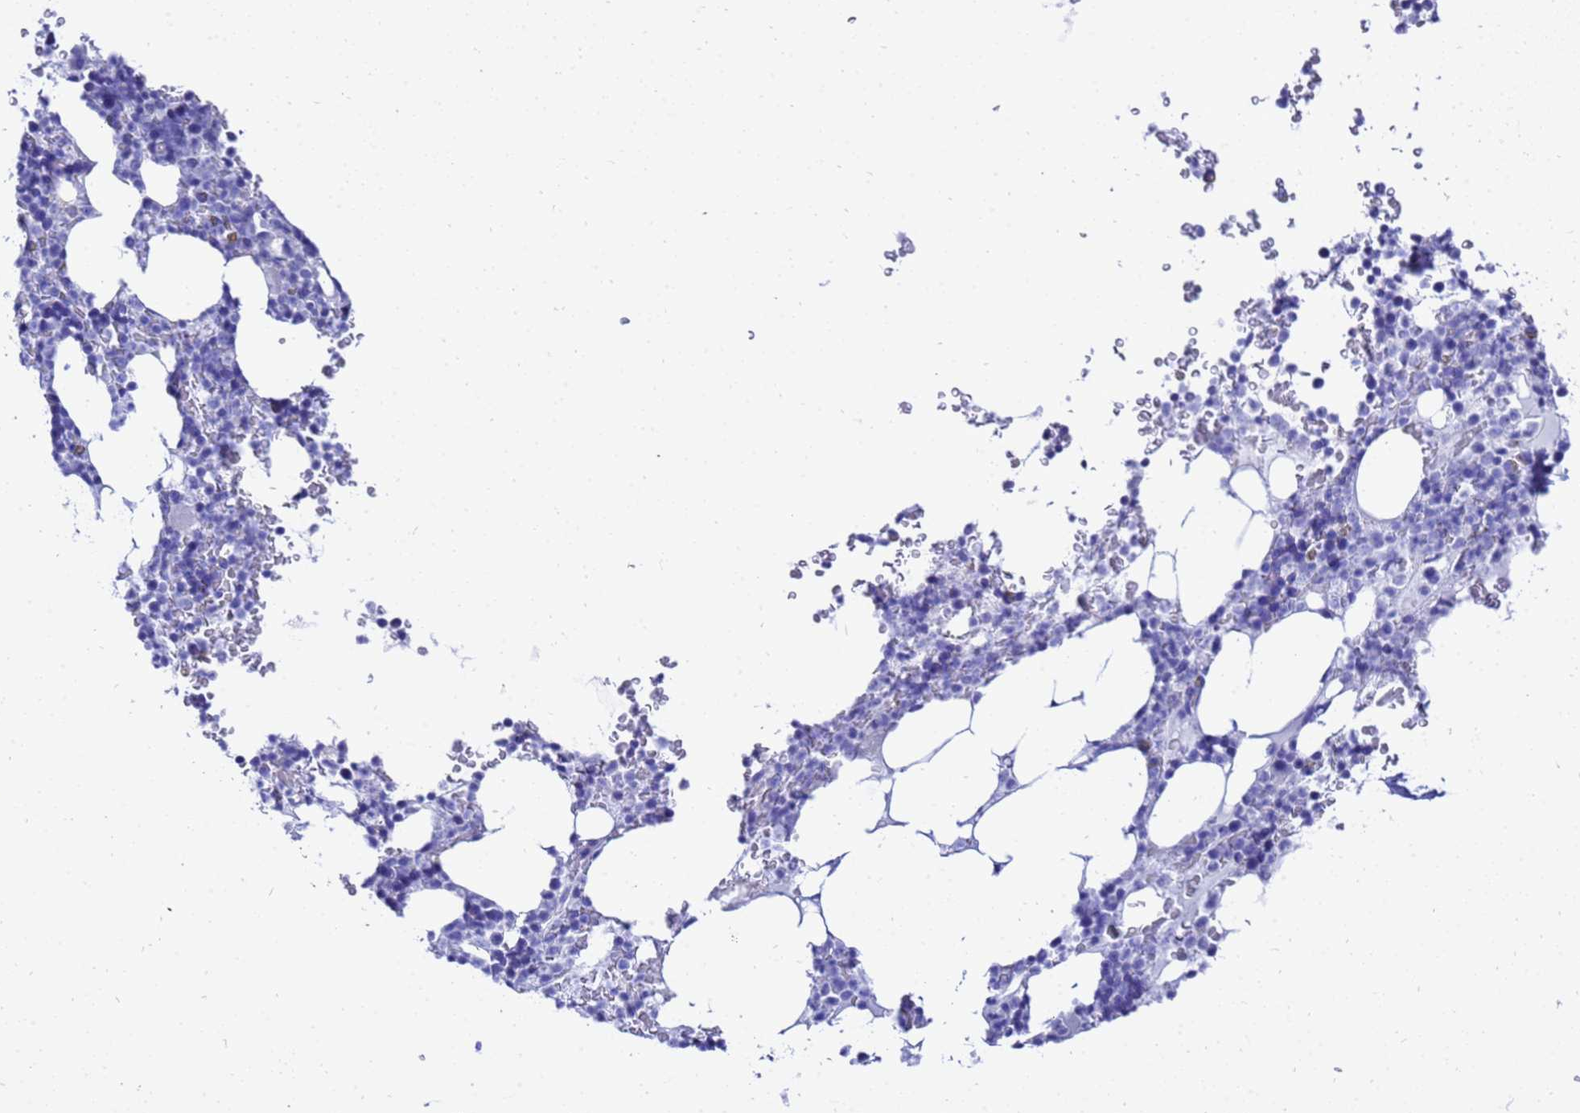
{"staining": {"intensity": "negative", "quantity": "none", "location": "none"}, "tissue": "bone marrow", "cell_type": "Hematopoietic cells", "image_type": "normal", "snomed": [{"axis": "morphology", "description": "Normal tissue, NOS"}, {"axis": "topography", "description": "Bone marrow"}], "caption": "The immunohistochemistry (IHC) histopathology image has no significant expression in hematopoietic cells of bone marrow.", "gene": "LIPF", "patient": {"sex": "male", "age": 58}}